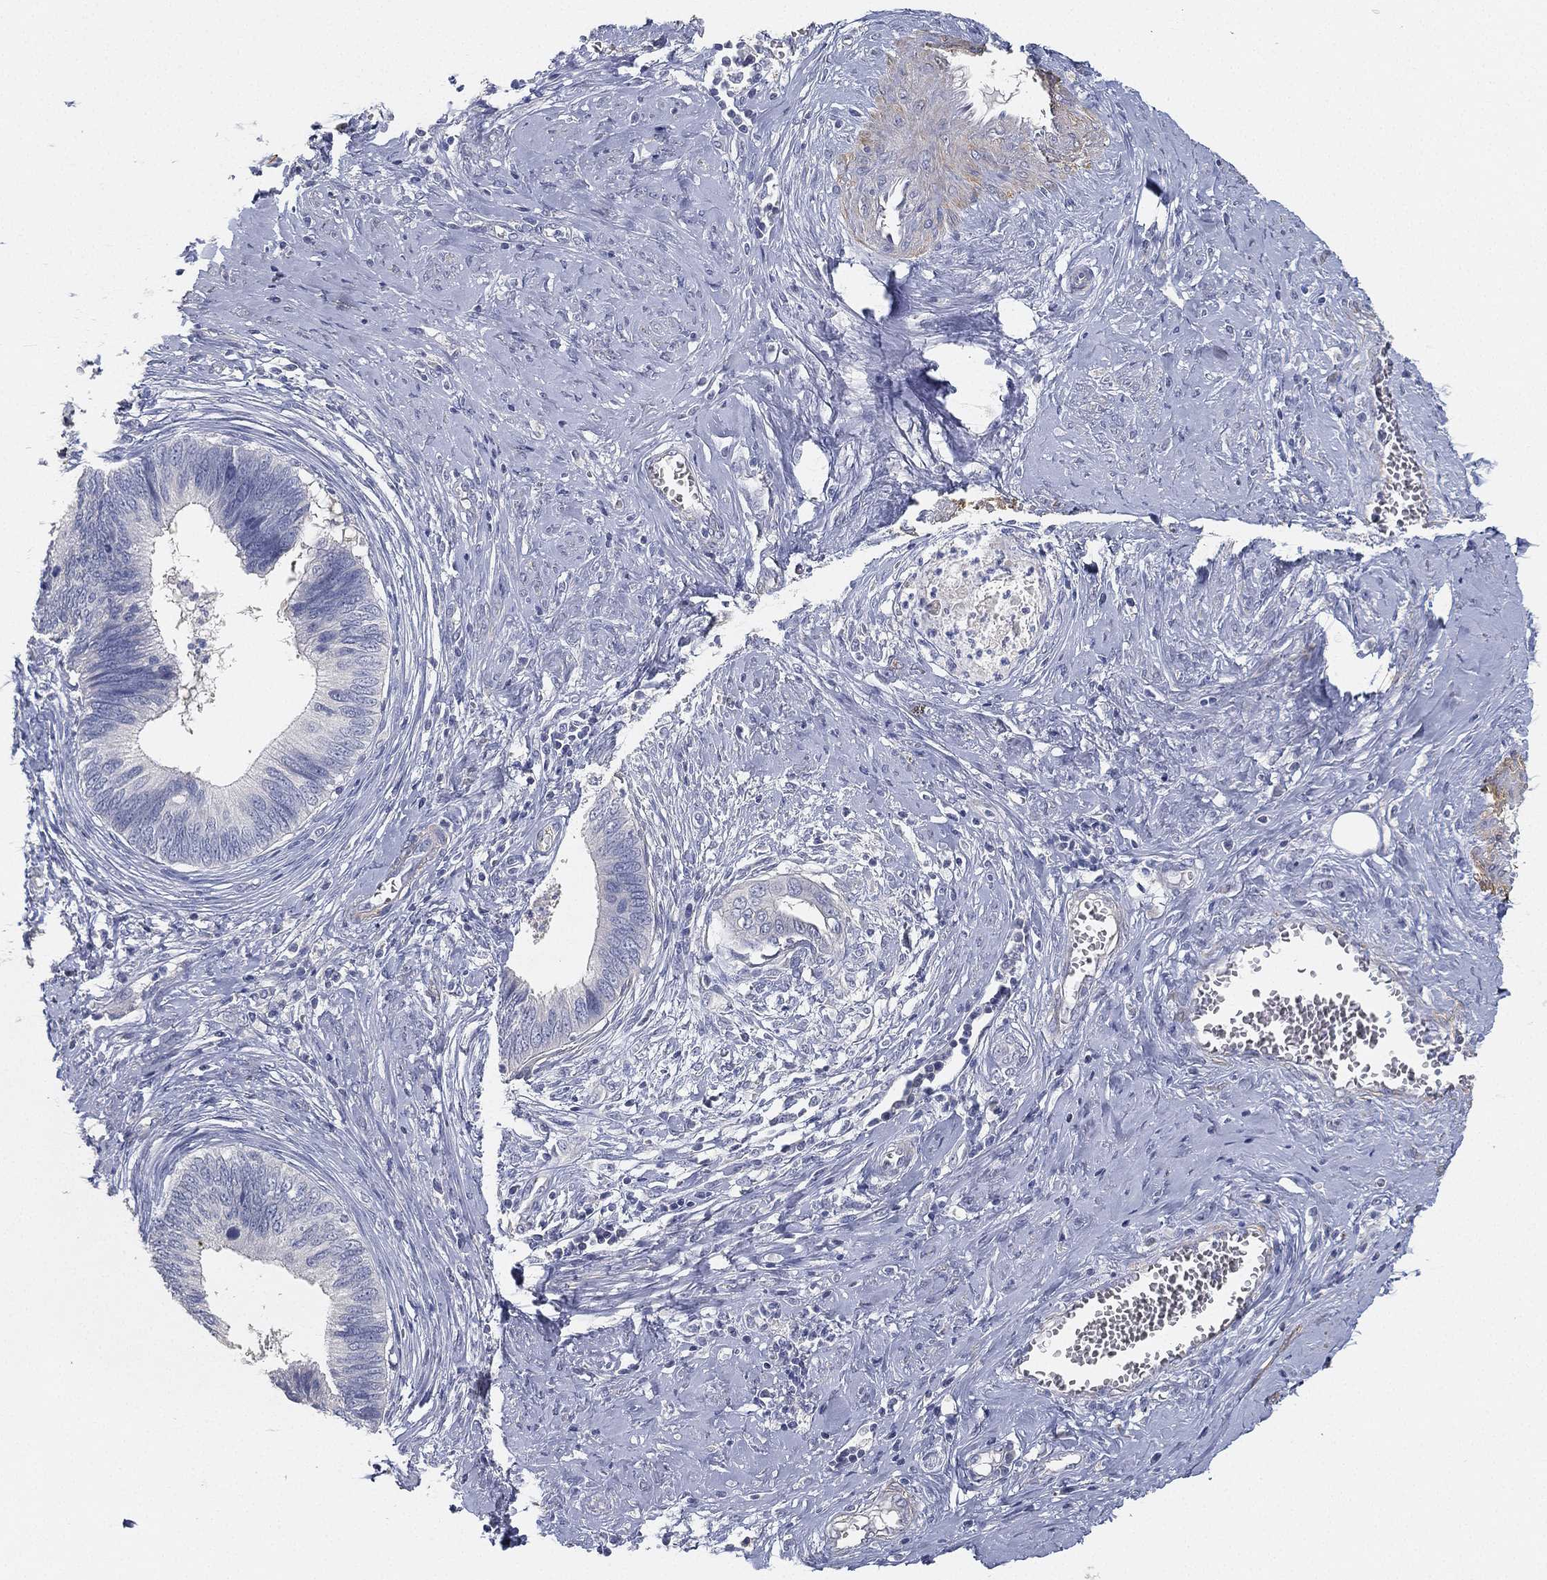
{"staining": {"intensity": "negative", "quantity": "none", "location": "none"}, "tissue": "cervical cancer", "cell_type": "Tumor cells", "image_type": "cancer", "snomed": [{"axis": "morphology", "description": "Adenocarcinoma, NOS"}, {"axis": "topography", "description": "Cervix"}], "caption": "High power microscopy image of an IHC micrograph of cervical cancer, revealing no significant staining in tumor cells.", "gene": "GPR61", "patient": {"sex": "female", "age": 42}}